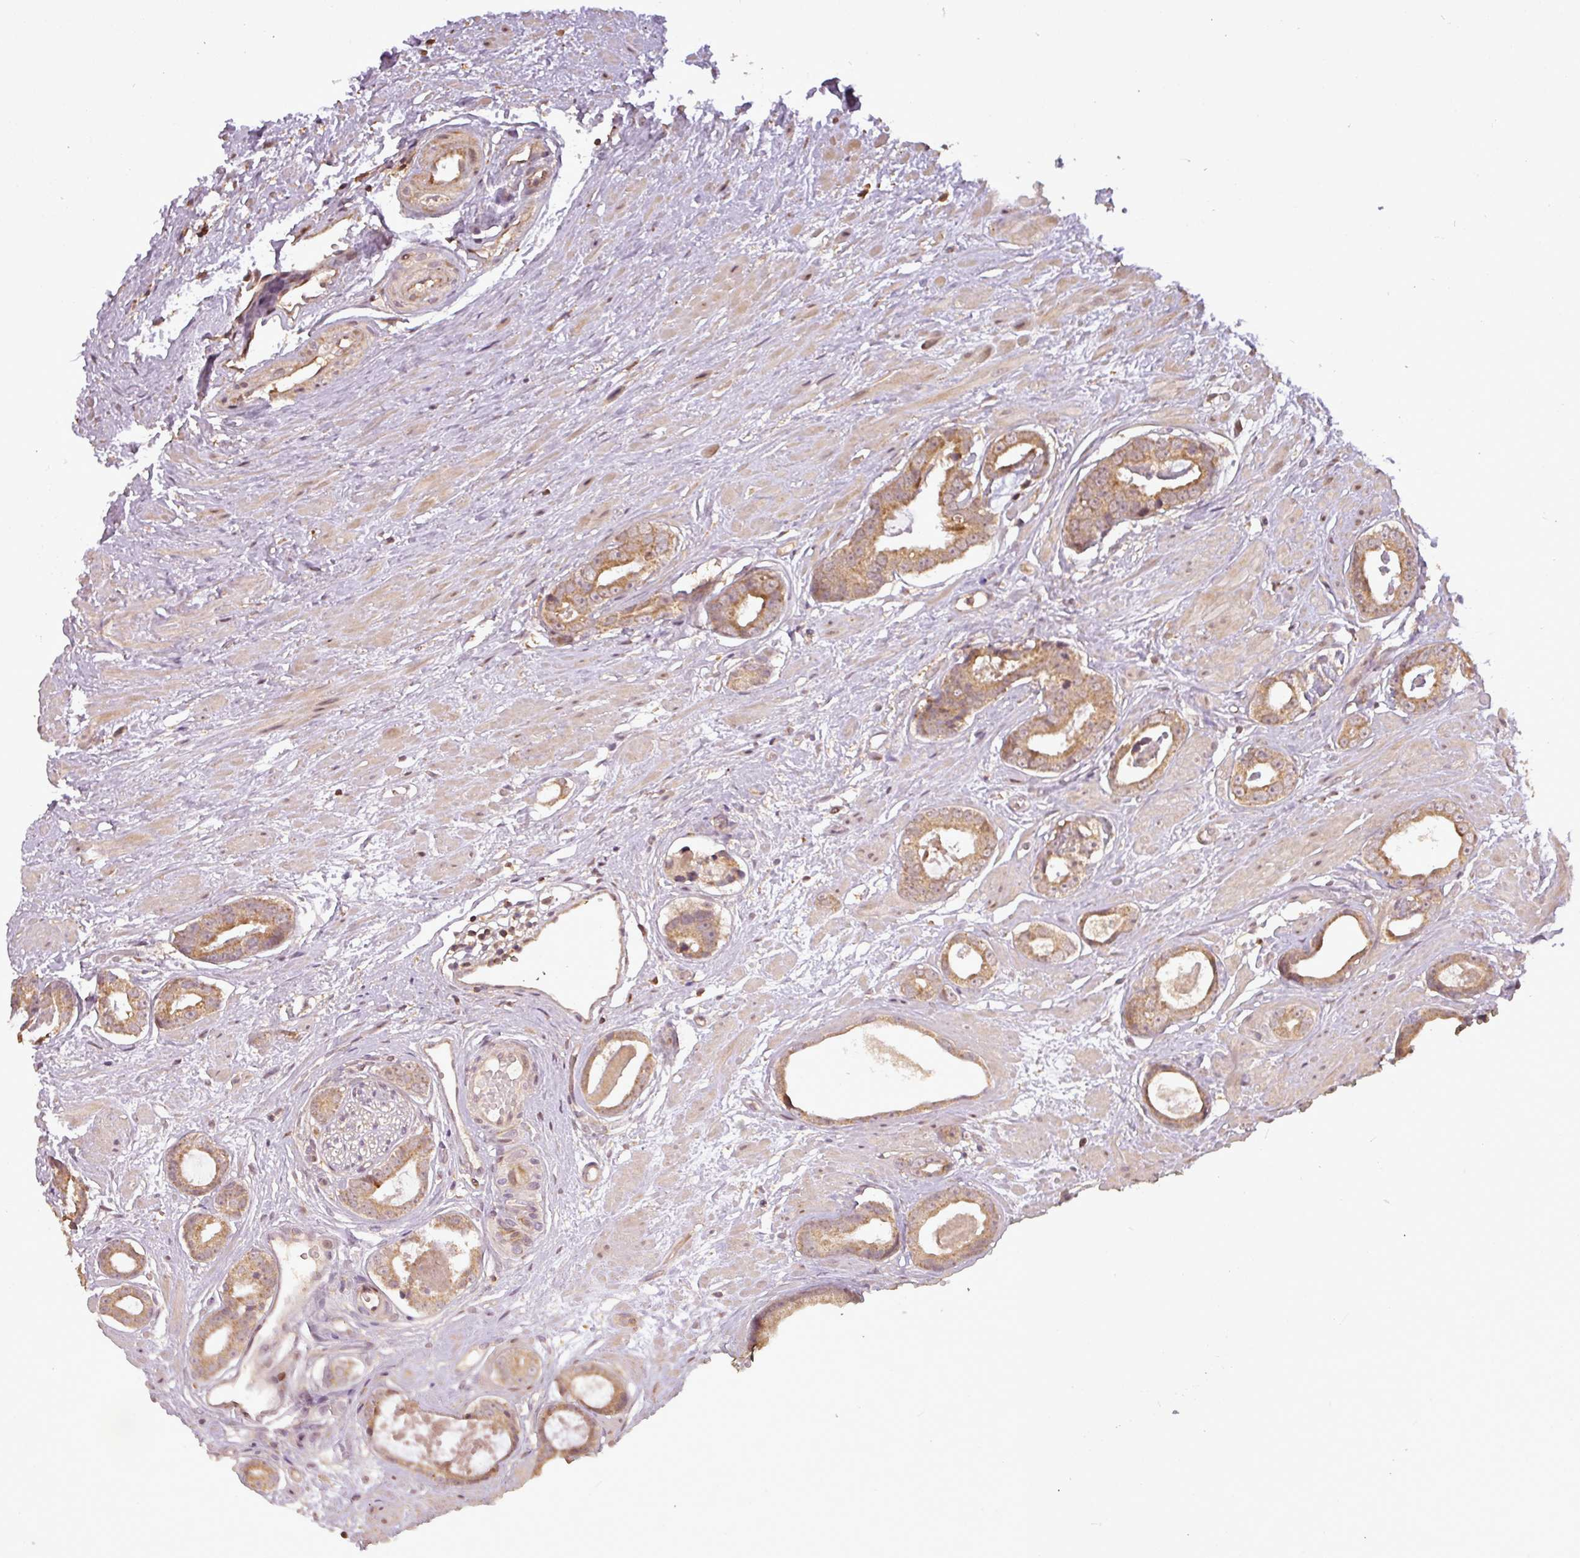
{"staining": {"intensity": "moderate", "quantity": ">75%", "location": "cytoplasmic/membranous"}, "tissue": "prostate cancer", "cell_type": "Tumor cells", "image_type": "cancer", "snomed": [{"axis": "morphology", "description": "Adenocarcinoma, Low grade"}, {"axis": "topography", "description": "Prostate"}], "caption": "Protein staining by IHC displays moderate cytoplasmic/membranous staining in approximately >75% of tumor cells in prostate low-grade adenocarcinoma. (Brightfield microscopy of DAB IHC at high magnification).", "gene": "FAIM", "patient": {"sex": "male", "age": 64}}